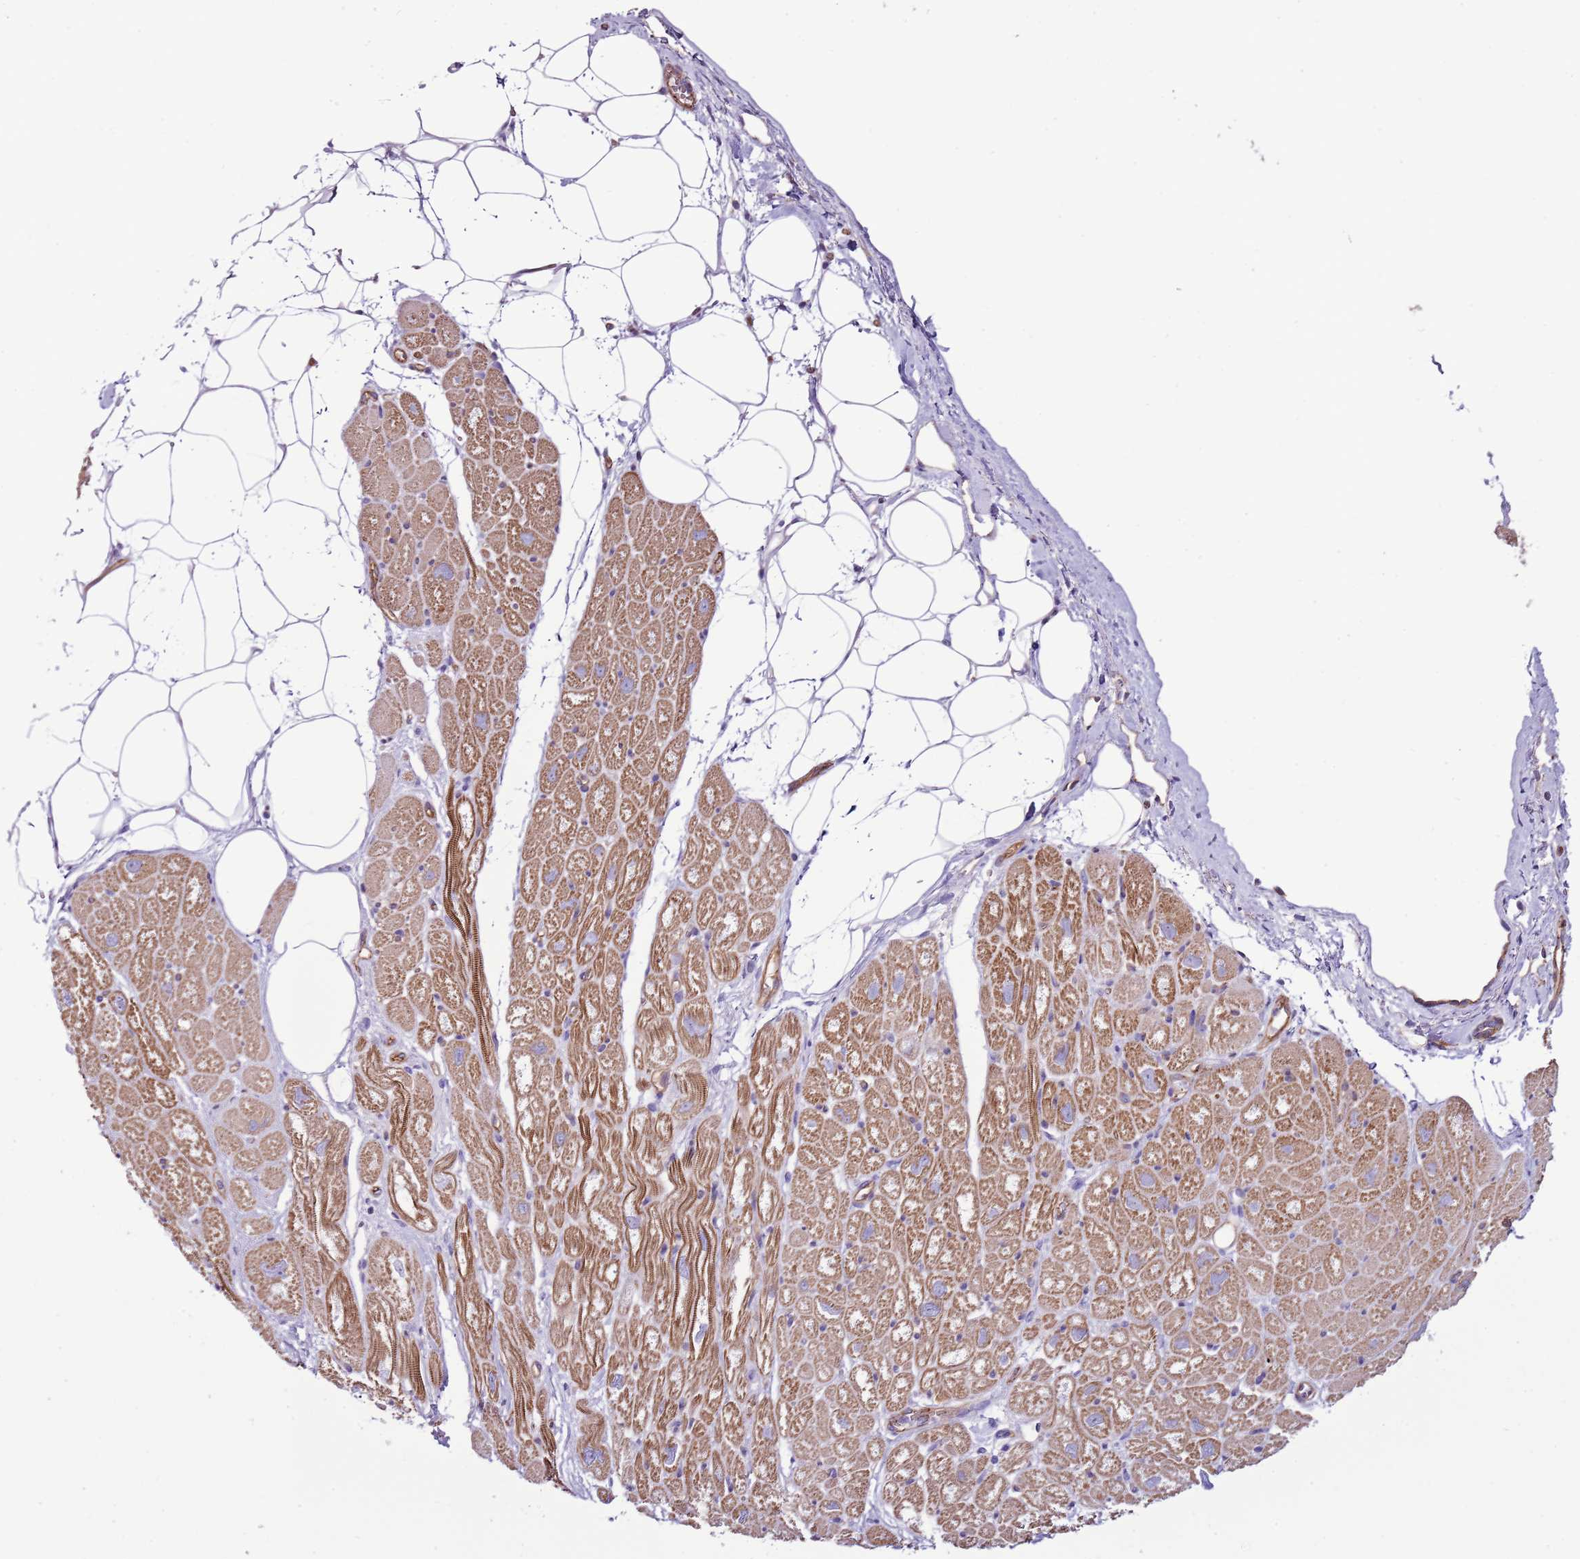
{"staining": {"intensity": "strong", "quantity": "25%-75%", "location": "cytoplasmic/membranous"}, "tissue": "heart muscle", "cell_type": "Cardiomyocytes", "image_type": "normal", "snomed": [{"axis": "morphology", "description": "Normal tissue, NOS"}, {"axis": "topography", "description": "Heart"}], "caption": "Heart muscle stained with DAB immunohistochemistry (IHC) reveals high levels of strong cytoplasmic/membranous expression in approximately 25%-75% of cardiomyocytes.", "gene": "GFRAL", "patient": {"sex": "male", "age": 50}}